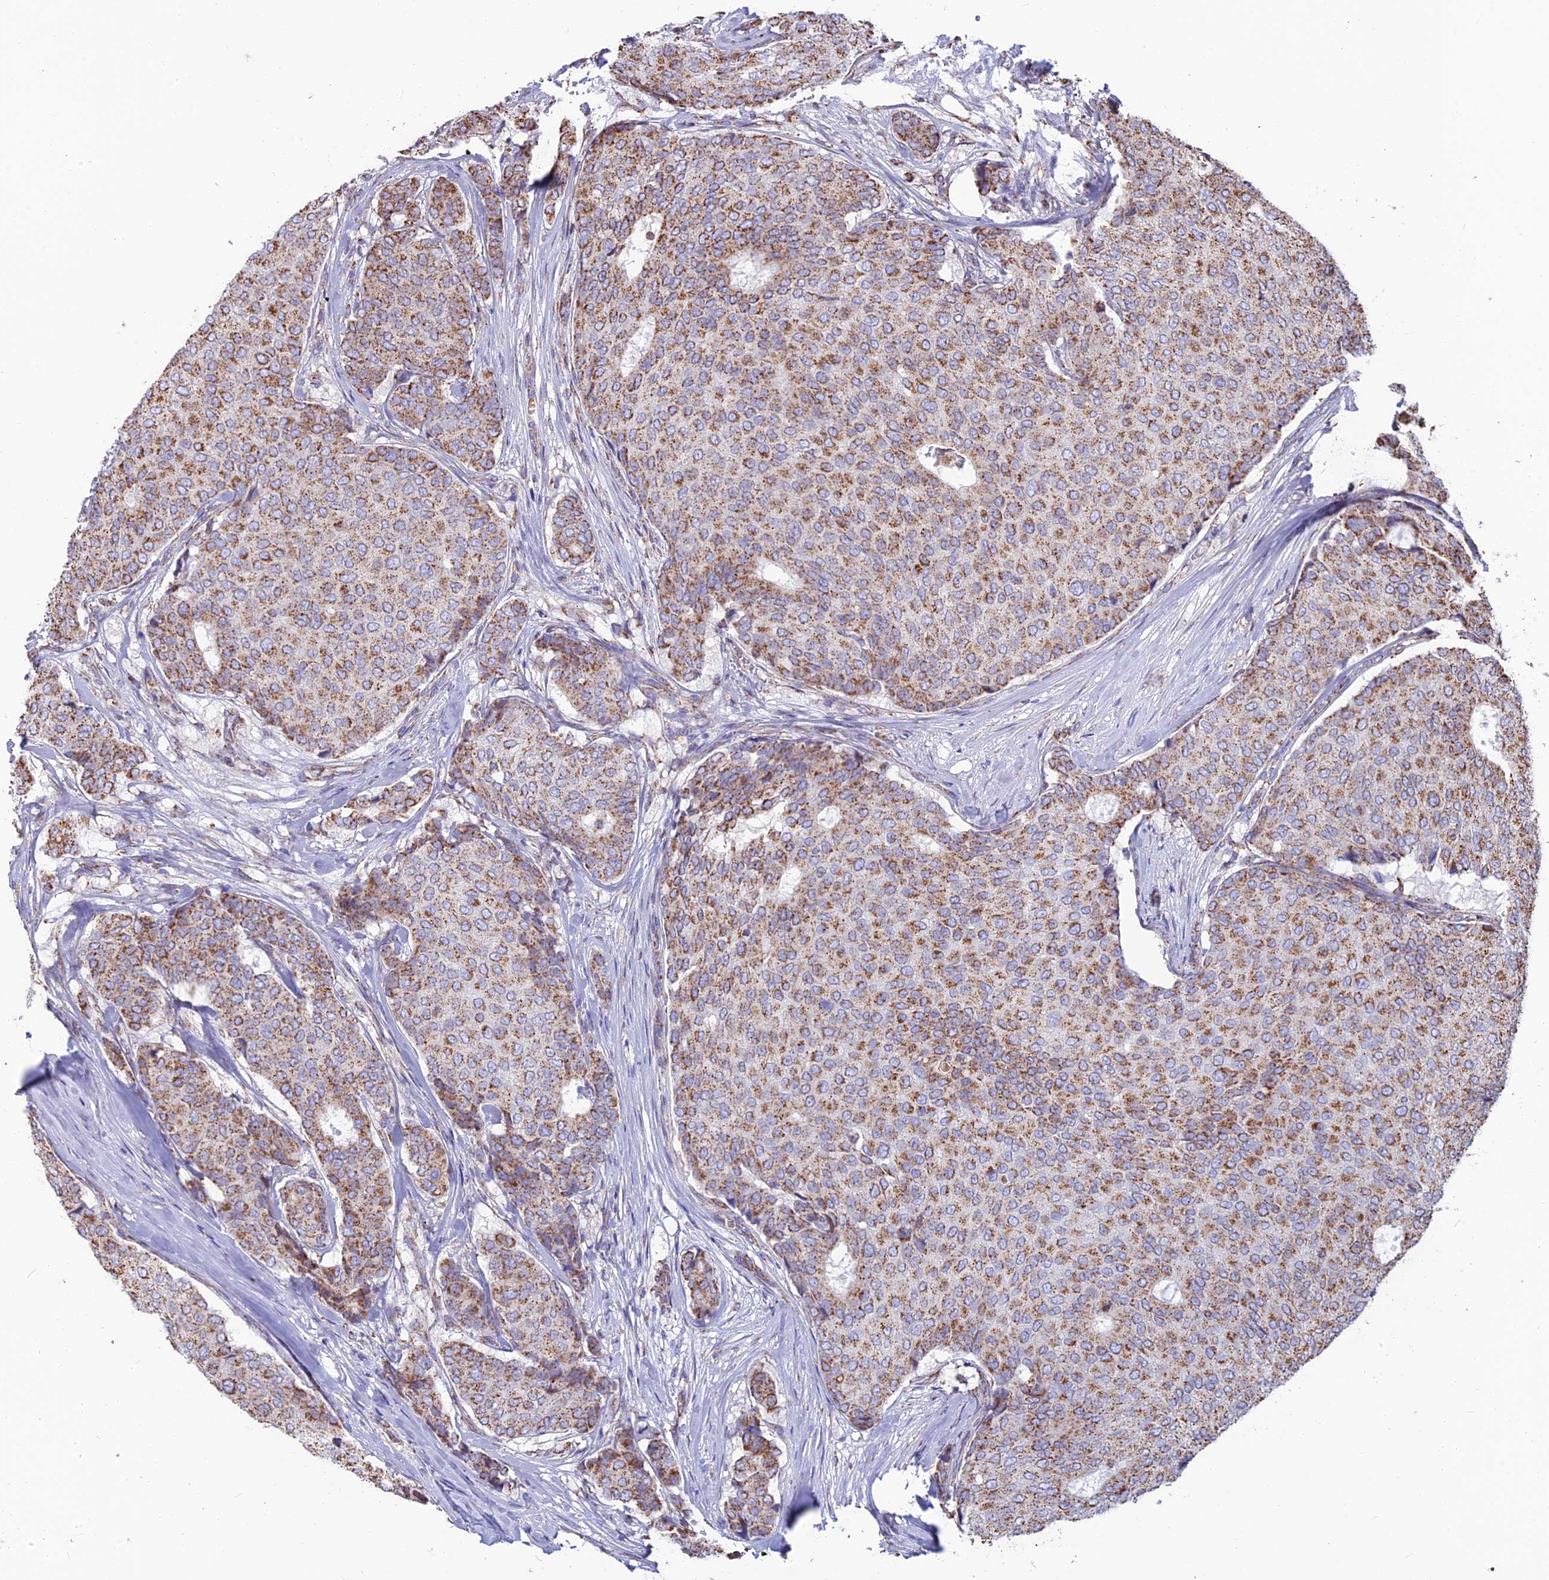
{"staining": {"intensity": "moderate", "quantity": ">75%", "location": "cytoplasmic/membranous"}, "tissue": "breast cancer", "cell_type": "Tumor cells", "image_type": "cancer", "snomed": [{"axis": "morphology", "description": "Duct carcinoma"}, {"axis": "topography", "description": "Breast"}], "caption": "Brown immunohistochemical staining in human breast cancer (intraductal carcinoma) demonstrates moderate cytoplasmic/membranous staining in approximately >75% of tumor cells.", "gene": "CS", "patient": {"sex": "female", "age": 75}}